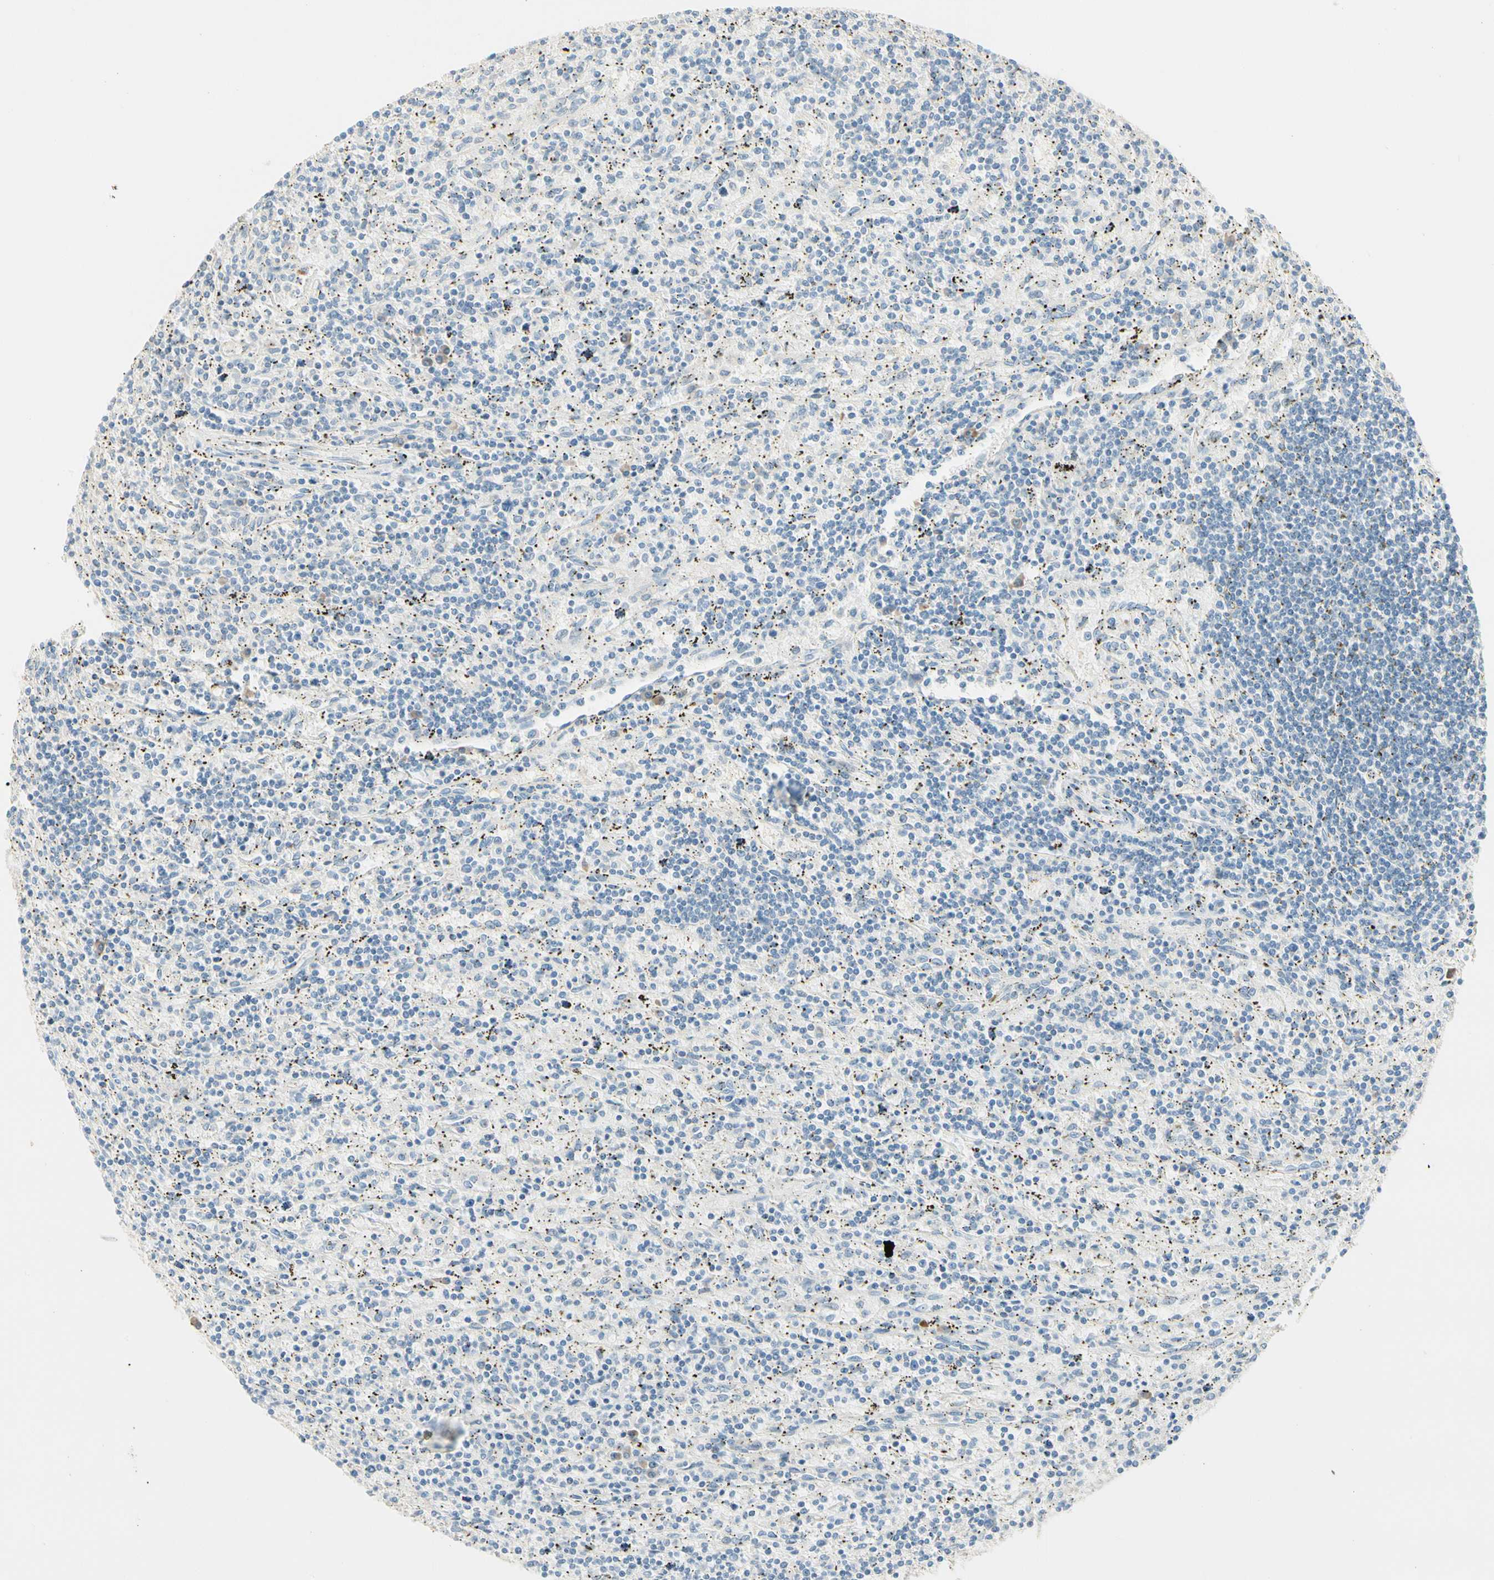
{"staining": {"intensity": "negative", "quantity": "none", "location": "none"}, "tissue": "lymphoma", "cell_type": "Tumor cells", "image_type": "cancer", "snomed": [{"axis": "morphology", "description": "Malignant lymphoma, non-Hodgkin's type, Low grade"}, {"axis": "topography", "description": "Spleen"}], "caption": "Photomicrograph shows no significant protein positivity in tumor cells of lymphoma.", "gene": "ALDH18A1", "patient": {"sex": "male", "age": 76}}